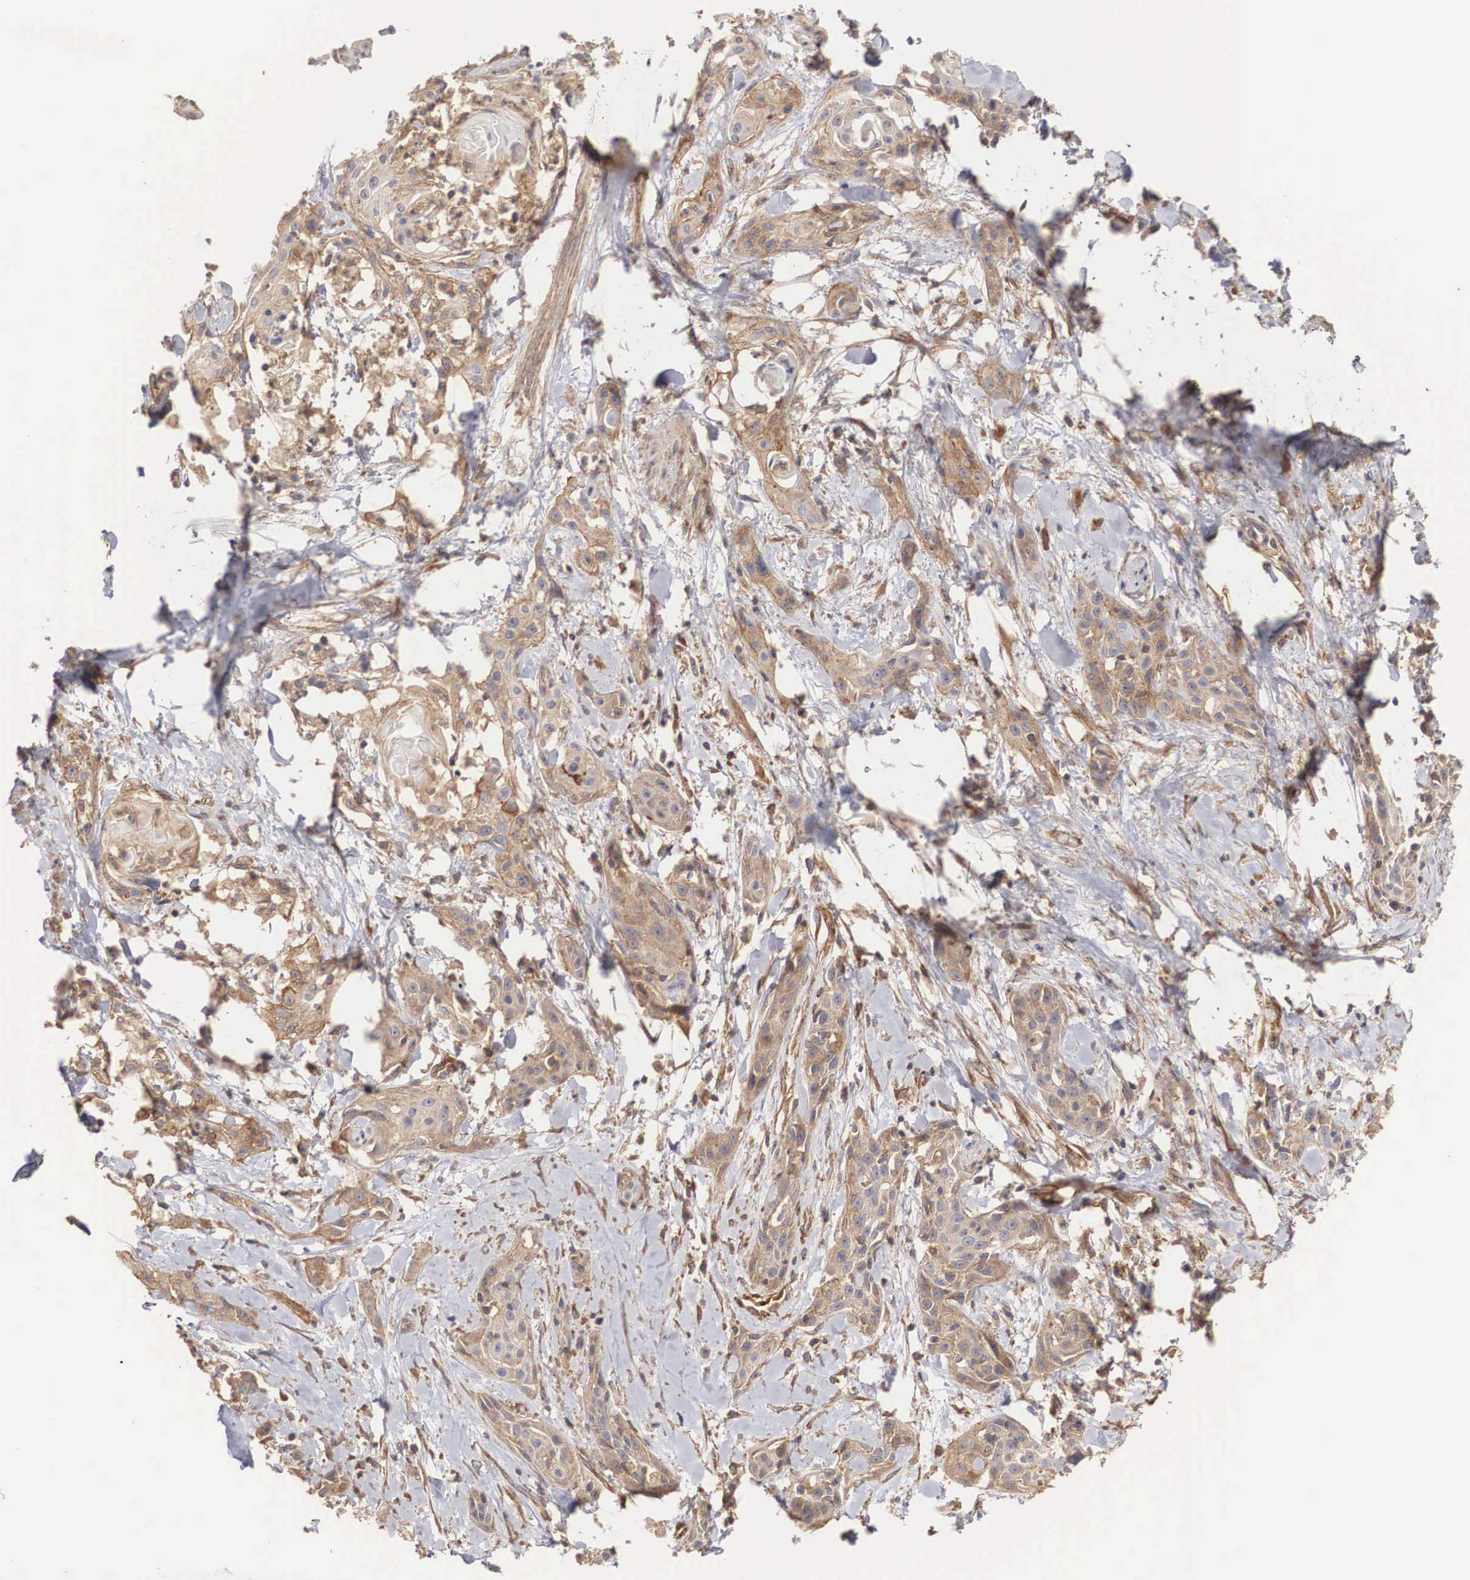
{"staining": {"intensity": "moderate", "quantity": ">75%", "location": "cytoplasmic/membranous"}, "tissue": "skin cancer", "cell_type": "Tumor cells", "image_type": "cancer", "snomed": [{"axis": "morphology", "description": "Squamous cell carcinoma, NOS"}, {"axis": "topography", "description": "Skin"}, {"axis": "topography", "description": "Anal"}], "caption": "Moderate cytoplasmic/membranous staining is seen in approximately >75% of tumor cells in squamous cell carcinoma (skin).", "gene": "ARMCX4", "patient": {"sex": "male", "age": 64}}